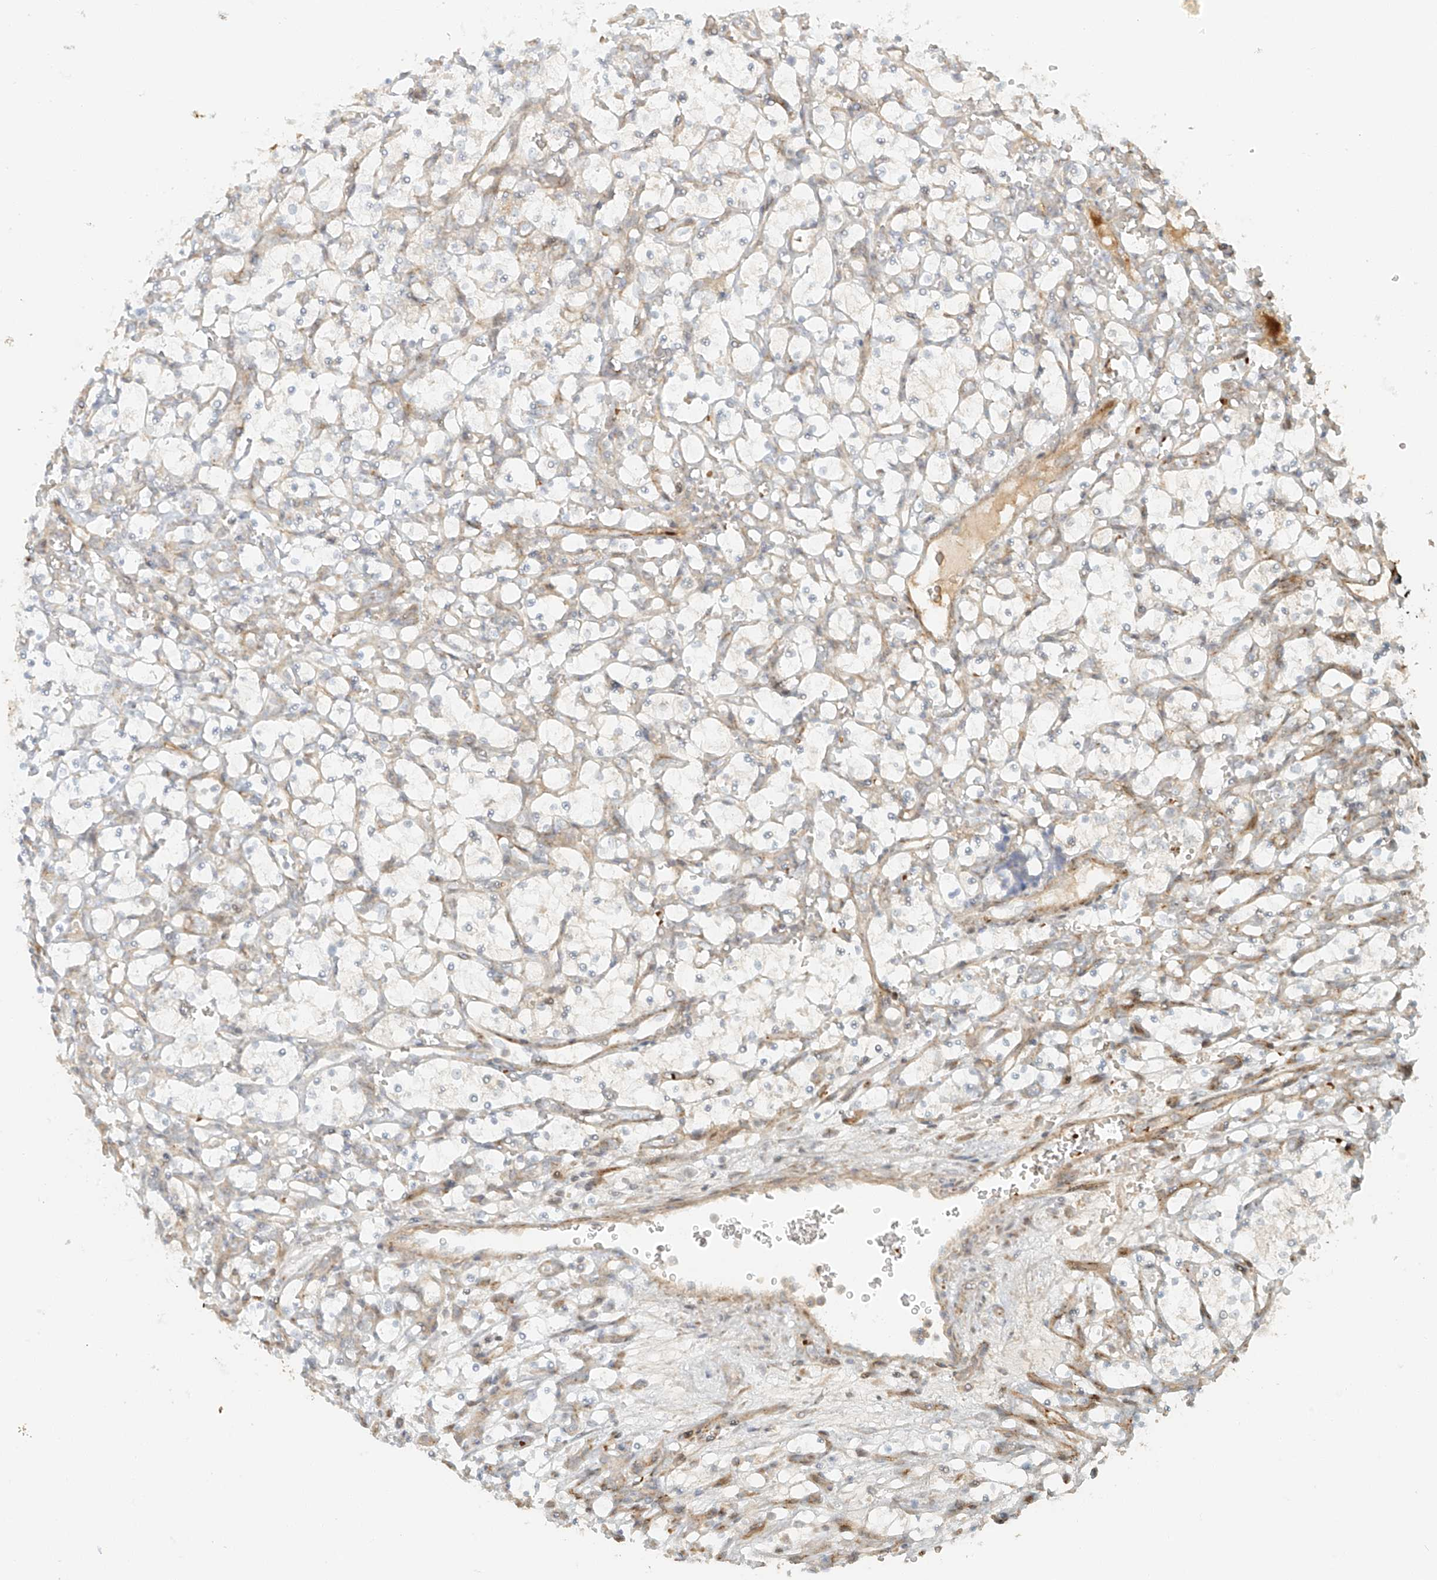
{"staining": {"intensity": "weak", "quantity": "<25%", "location": "cytoplasmic/membranous"}, "tissue": "renal cancer", "cell_type": "Tumor cells", "image_type": "cancer", "snomed": [{"axis": "morphology", "description": "Adenocarcinoma, NOS"}, {"axis": "topography", "description": "Kidney"}], "caption": "Immunohistochemical staining of renal cancer exhibits no significant staining in tumor cells. The staining was performed using DAB (3,3'-diaminobenzidine) to visualize the protein expression in brown, while the nuclei were stained in blue with hematoxylin (Magnification: 20x).", "gene": "MIPEP", "patient": {"sex": "female", "age": 69}}